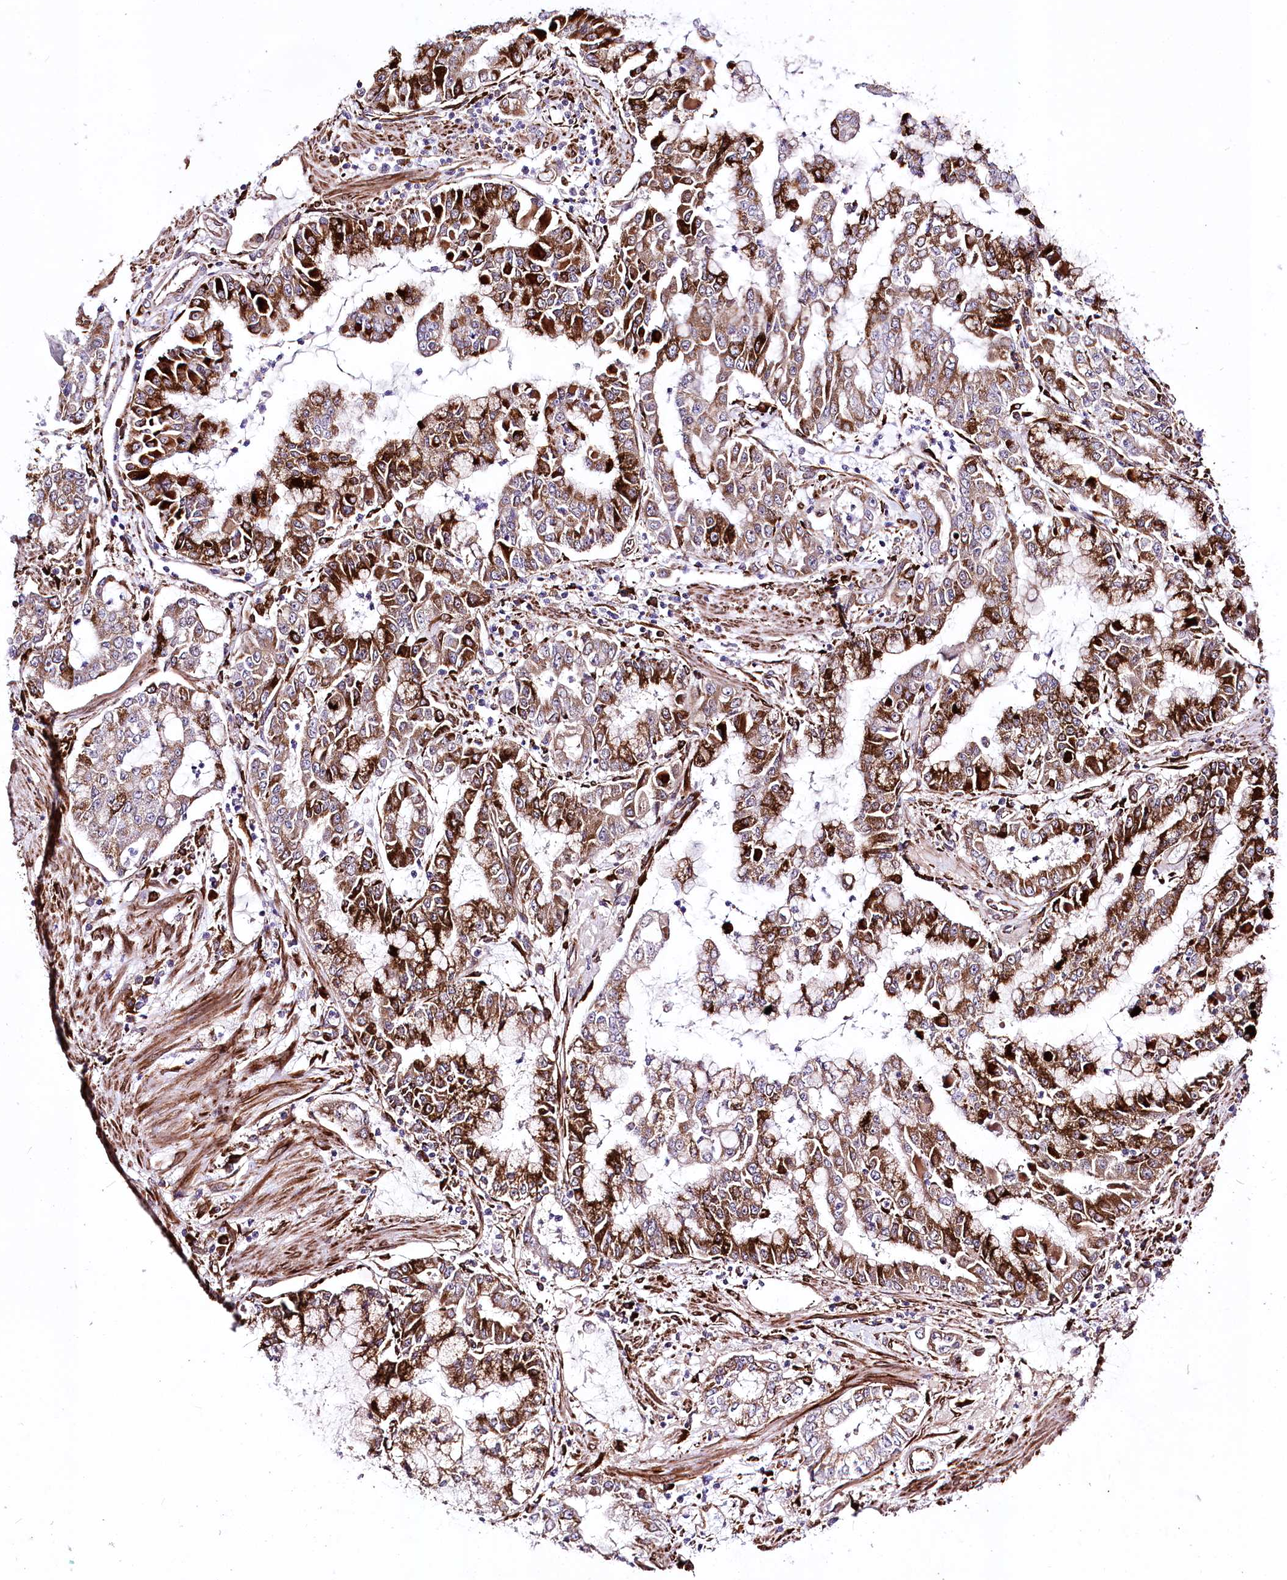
{"staining": {"intensity": "strong", "quantity": "25%-75%", "location": "cytoplasmic/membranous"}, "tissue": "stomach cancer", "cell_type": "Tumor cells", "image_type": "cancer", "snomed": [{"axis": "morphology", "description": "Adenocarcinoma, NOS"}, {"axis": "topography", "description": "Stomach"}], "caption": "Immunohistochemical staining of human adenocarcinoma (stomach) demonstrates strong cytoplasmic/membranous protein staining in about 25%-75% of tumor cells.", "gene": "WWC1", "patient": {"sex": "male", "age": 76}}